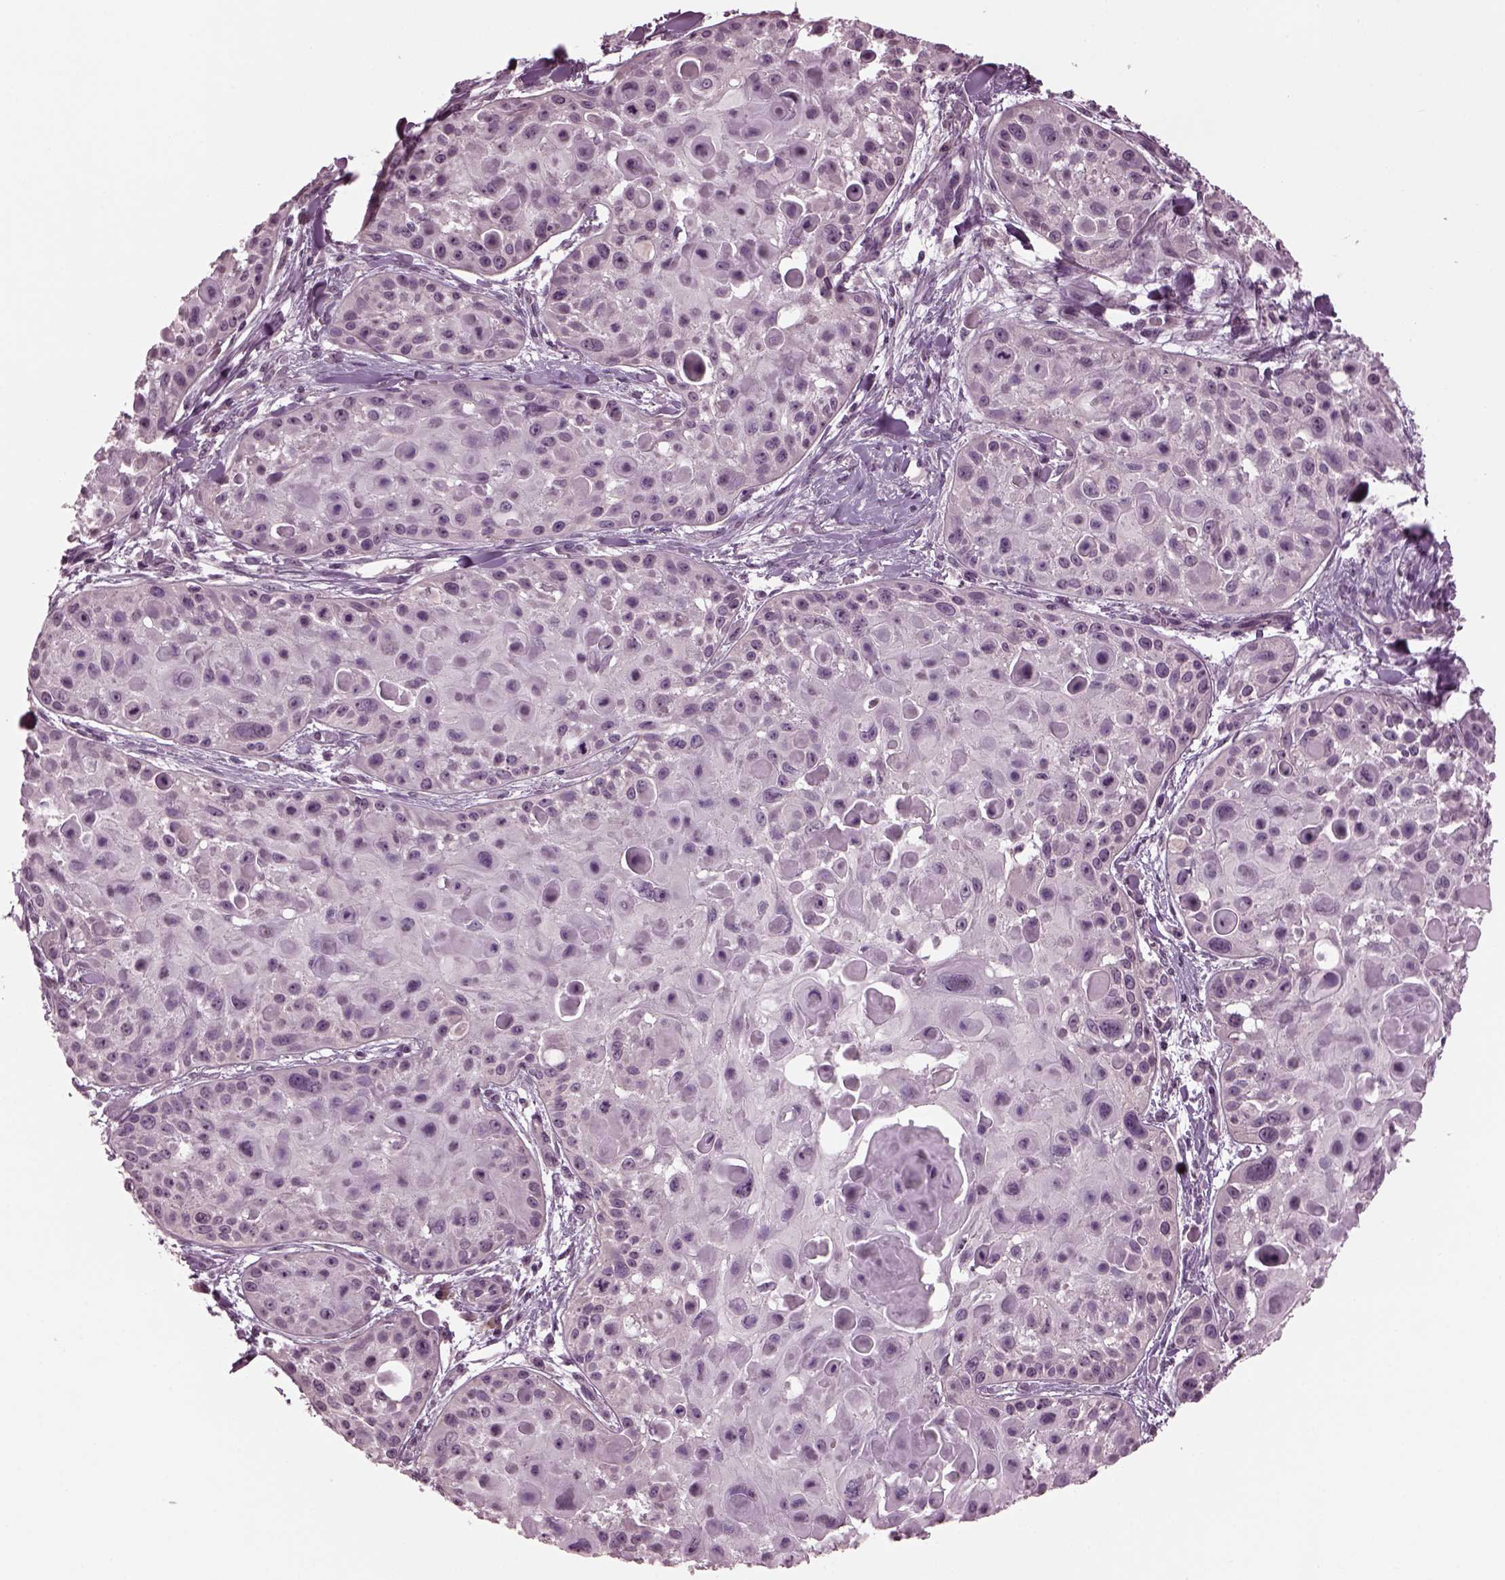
{"staining": {"intensity": "negative", "quantity": "none", "location": "none"}, "tissue": "skin cancer", "cell_type": "Tumor cells", "image_type": "cancer", "snomed": [{"axis": "morphology", "description": "Squamous cell carcinoma, NOS"}, {"axis": "topography", "description": "Skin"}, {"axis": "topography", "description": "Anal"}], "caption": "Human skin cancer stained for a protein using immunohistochemistry (IHC) demonstrates no staining in tumor cells.", "gene": "CLCN4", "patient": {"sex": "female", "age": 75}}